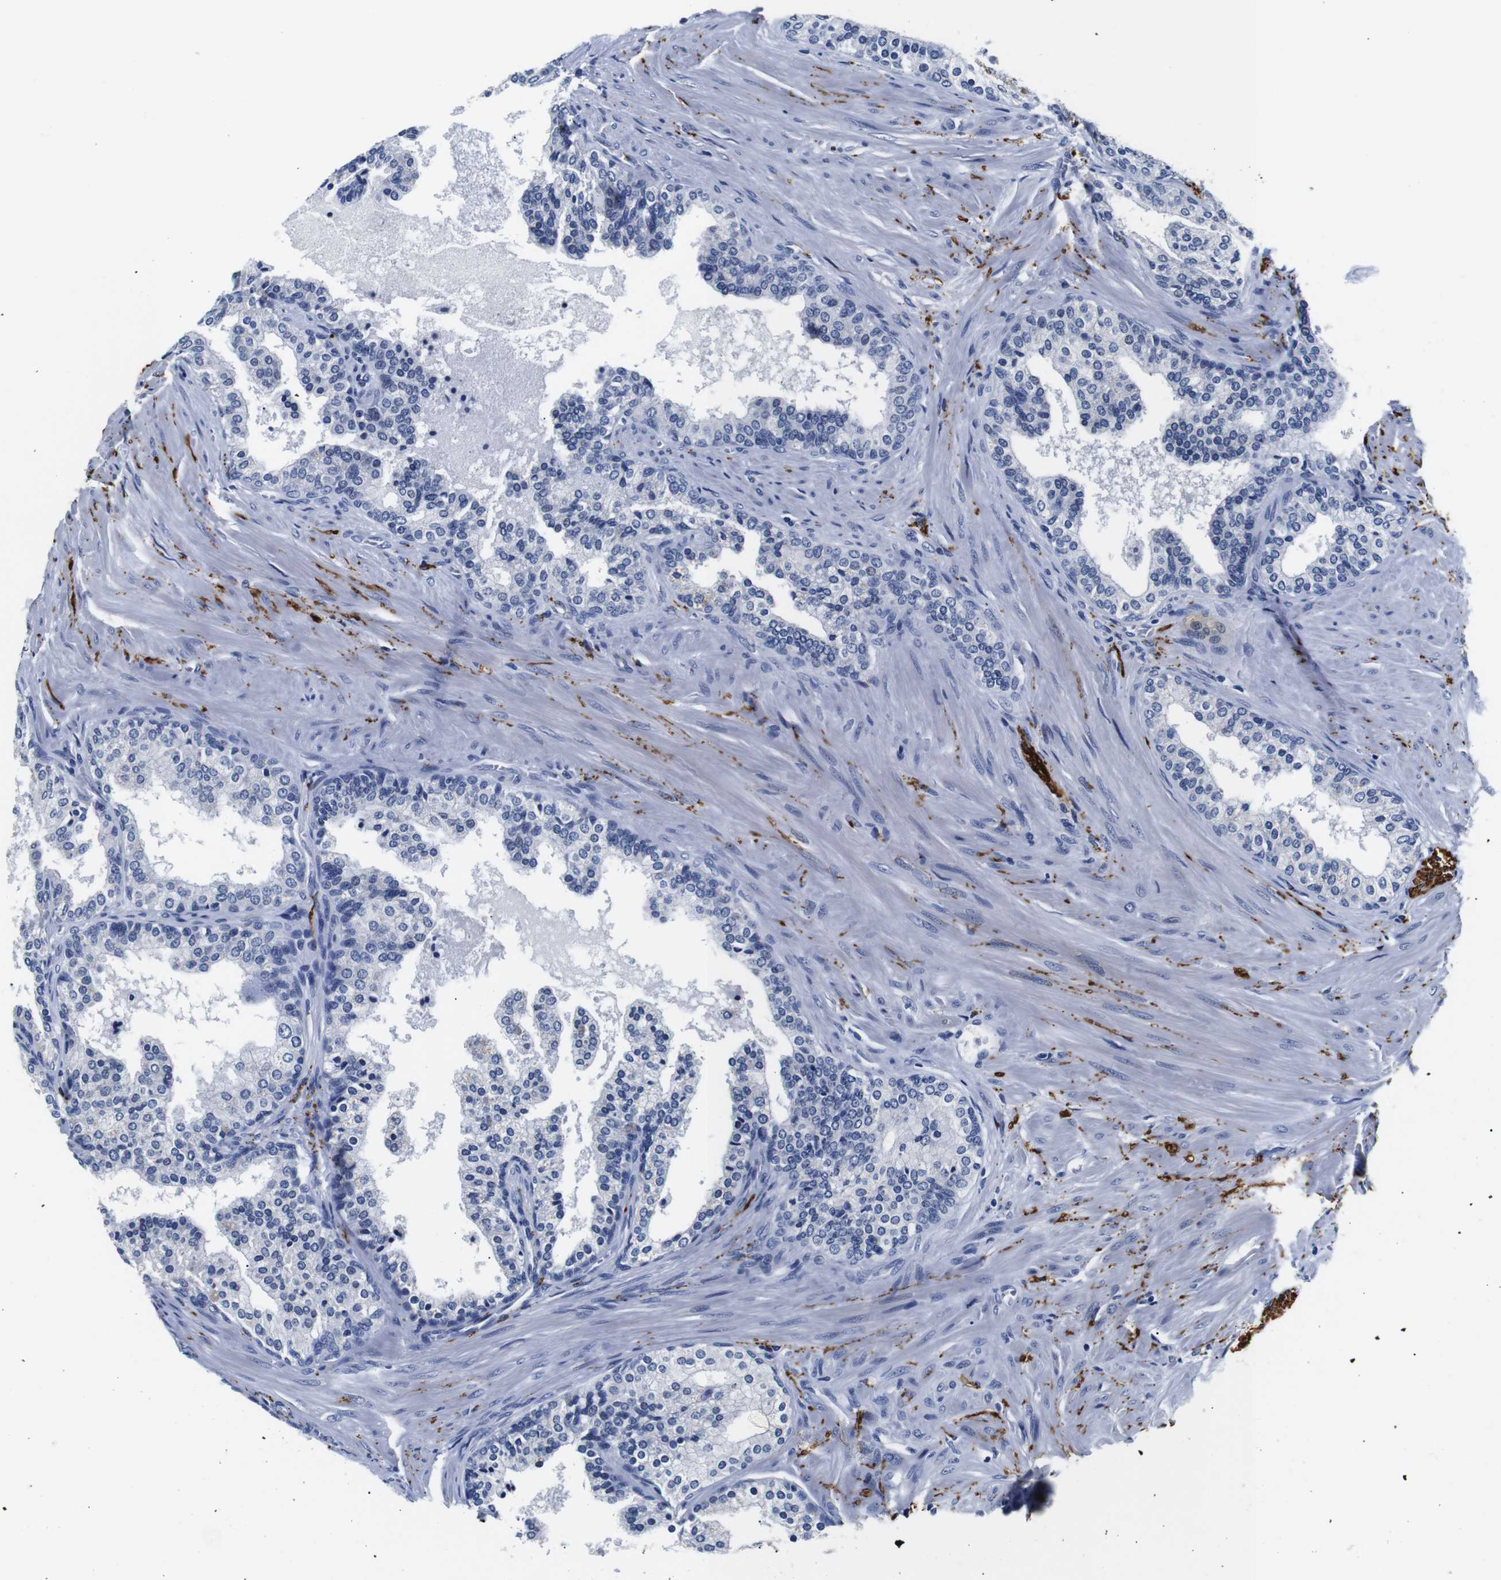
{"staining": {"intensity": "negative", "quantity": "none", "location": "none"}, "tissue": "prostate cancer", "cell_type": "Tumor cells", "image_type": "cancer", "snomed": [{"axis": "morphology", "description": "Adenocarcinoma, Low grade"}, {"axis": "topography", "description": "Prostate"}], "caption": "Prostate cancer was stained to show a protein in brown. There is no significant staining in tumor cells. (Immunohistochemistry (ihc), brightfield microscopy, high magnification).", "gene": "GAP43", "patient": {"sex": "male", "age": 60}}